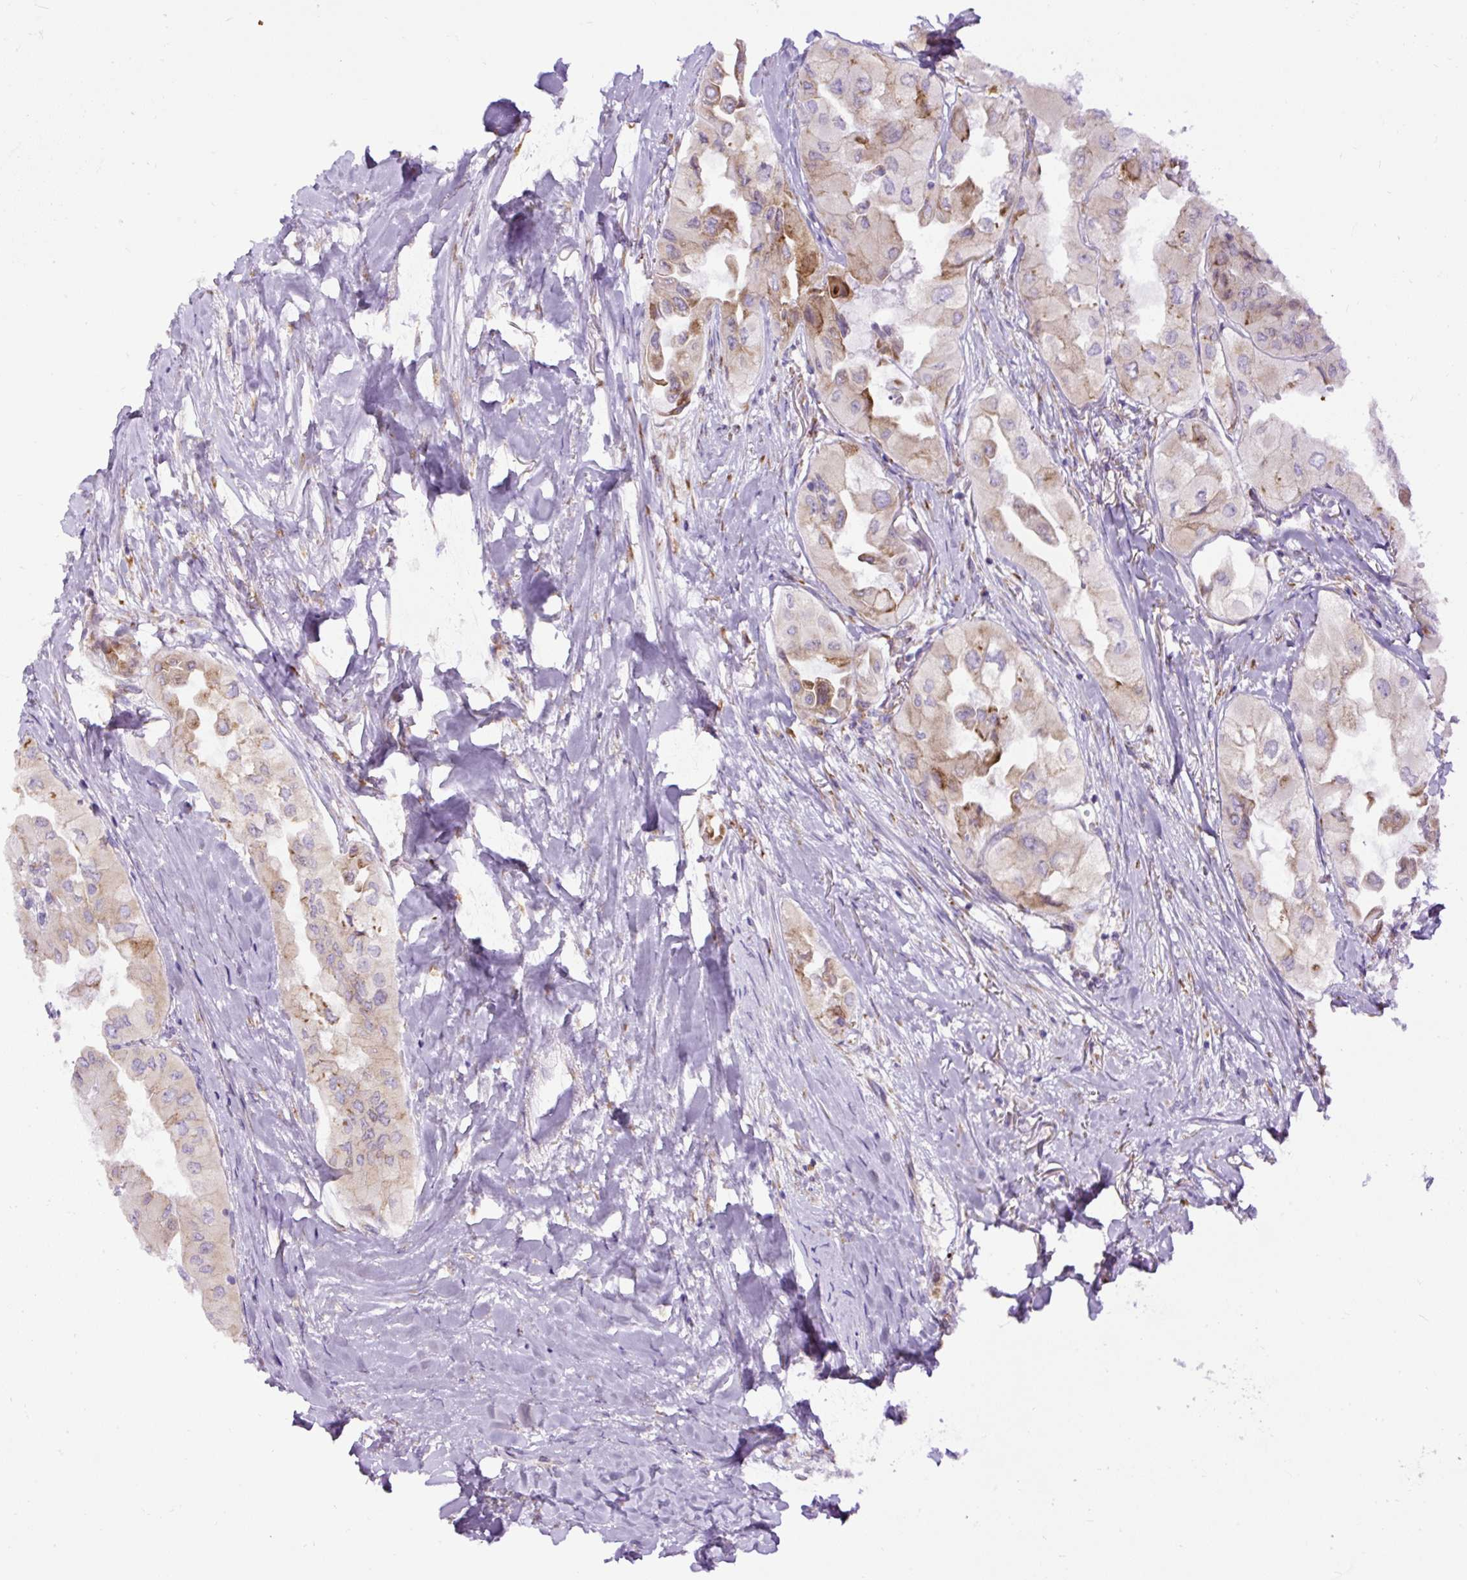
{"staining": {"intensity": "moderate", "quantity": "<25%", "location": "cytoplasmic/membranous"}, "tissue": "thyroid cancer", "cell_type": "Tumor cells", "image_type": "cancer", "snomed": [{"axis": "morphology", "description": "Normal tissue, NOS"}, {"axis": "morphology", "description": "Papillary adenocarcinoma, NOS"}, {"axis": "topography", "description": "Thyroid gland"}], "caption": "Papillary adenocarcinoma (thyroid) tissue displays moderate cytoplasmic/membranous staining in about <25% of tumor cells, visualized by immunohistochemistry.", "gene": "DDOST", "patient": {"sex": "female", "age": 59}}